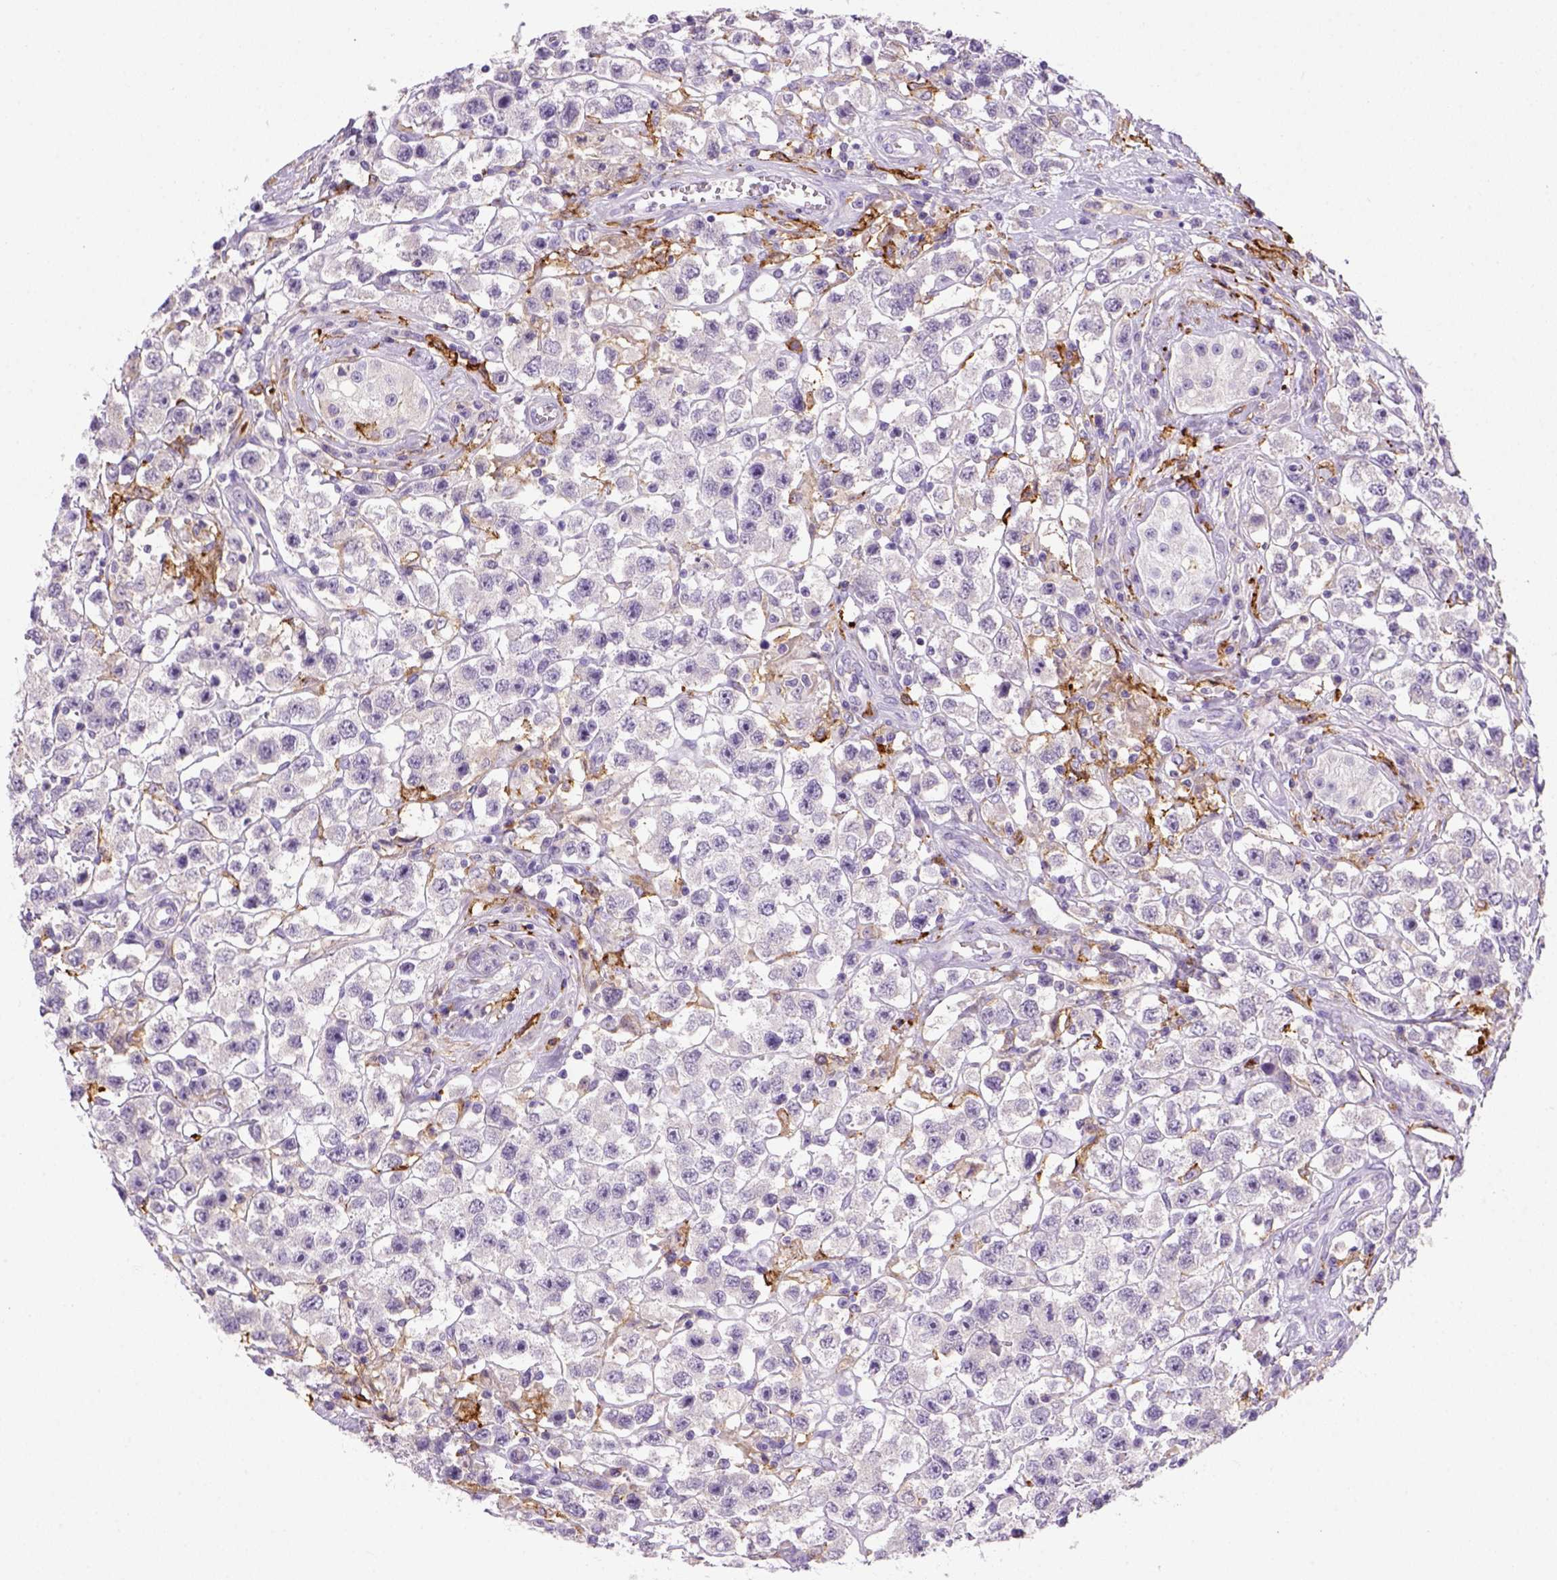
{"staining": {"intensity": "negative", "quantity": "none", "location": "none"}, "tissue": "testis cancer", "cell_type": "Tumor cells", "image_type": "cancer", "snomed": [{"axis": "morphology", "description": "Seminoma, NOS"}, {"axis": "topography", "description": "Testis"}], "caption": "There is no significant expression in tumor cells of testis cancer (seminoma). (DAB immunohistochemistry (IHC), high magnification).", "gene": "CD14", "patient": {"sex": "male", "age": 45}}